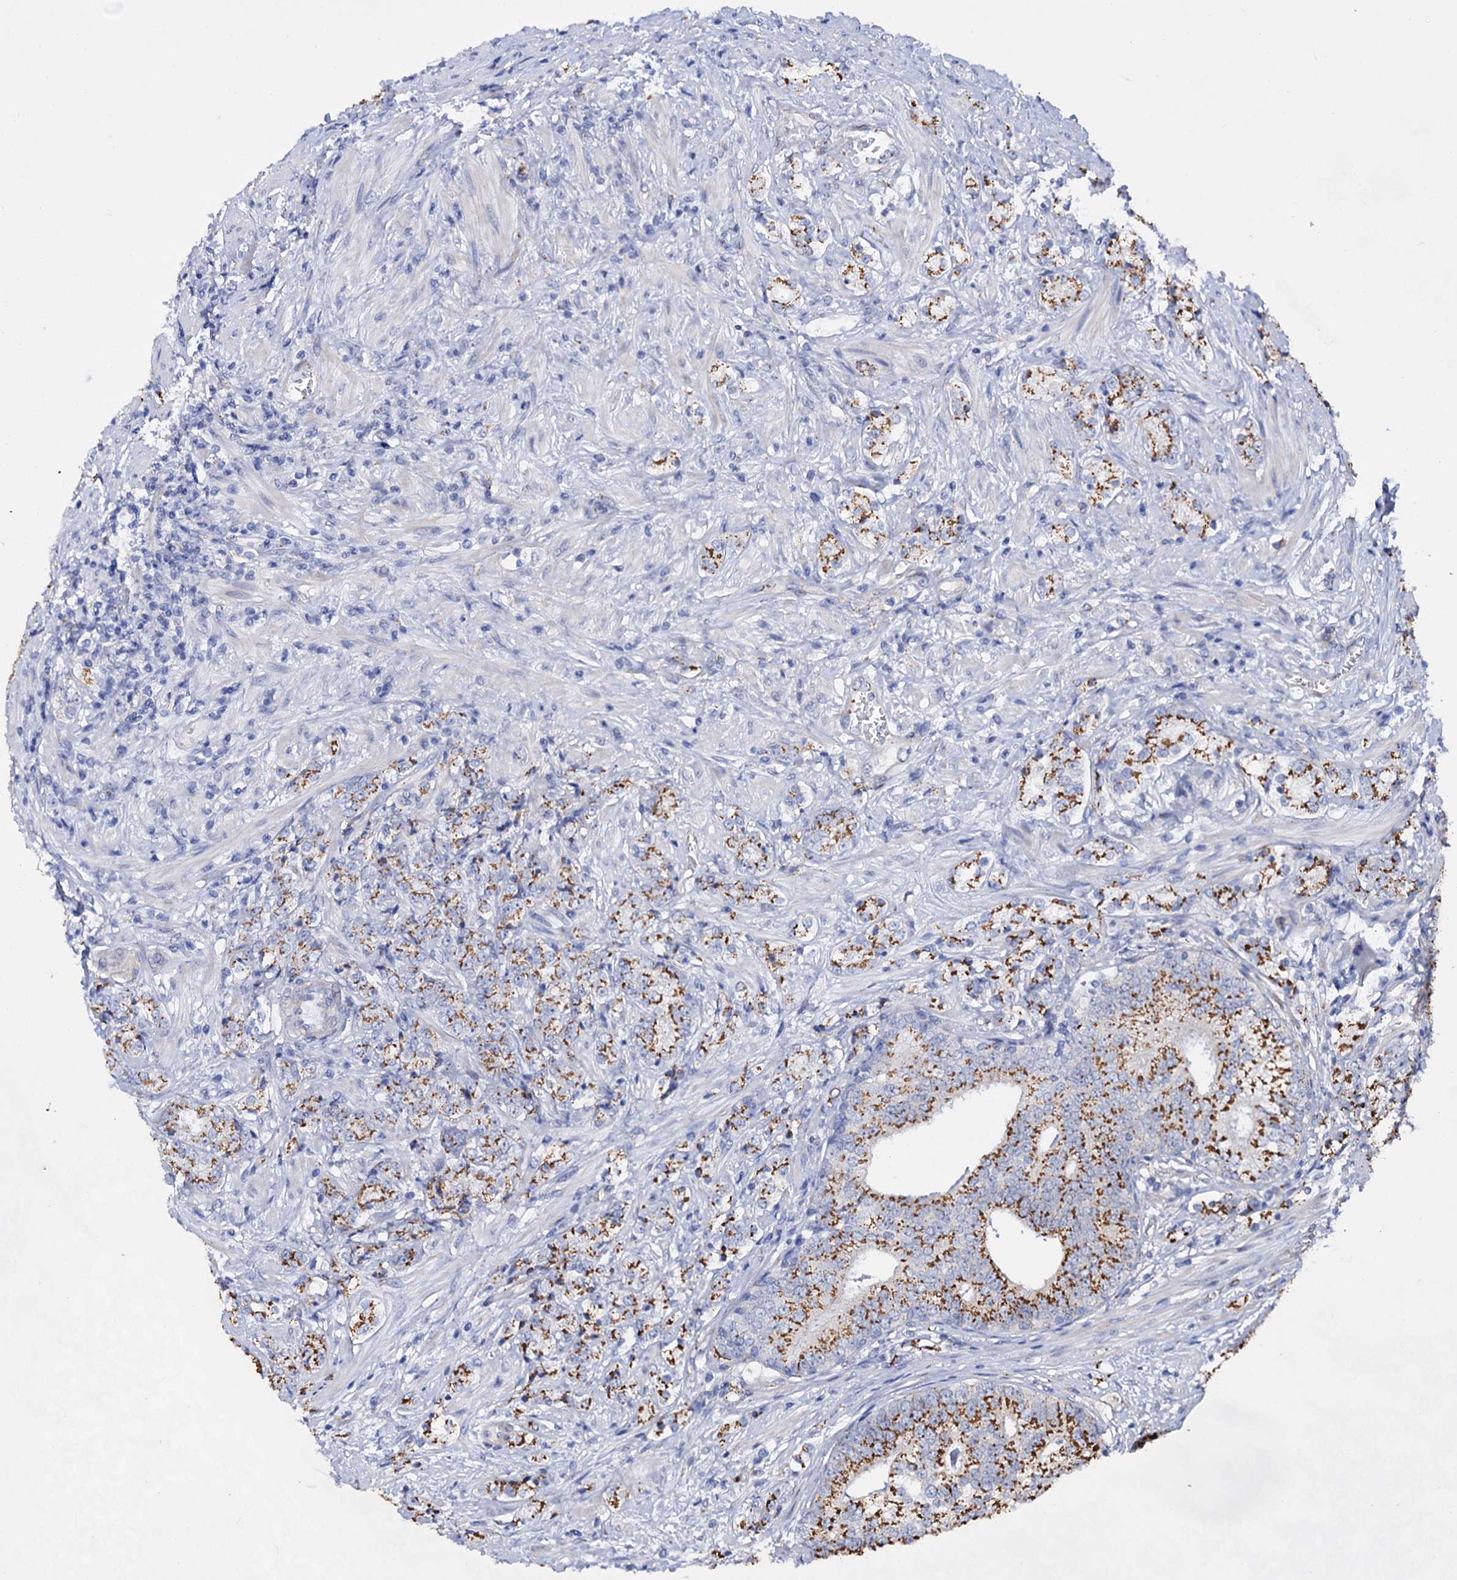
{"staining": {"intensity": "moderate", "quantity": ">75%", "location": "cytoplasmic/membranous"}, "tissue": "prostate cancer", "cell_type": "Tumor cells", "image_type": "cancer", "snomed": [{"axis": "morphology", "description": "Adenocarcinoma, High grade"}, {"axis": "topography", "description": "Prostate"}], "caption": "IHC (DAB) staining of prostate cancer reveals moderate cytoplasmic/membranous protein positivity in about >75% of tumor cells.", "gene": "C11orf96", "patient": {"sex": "male", "age": 69}}